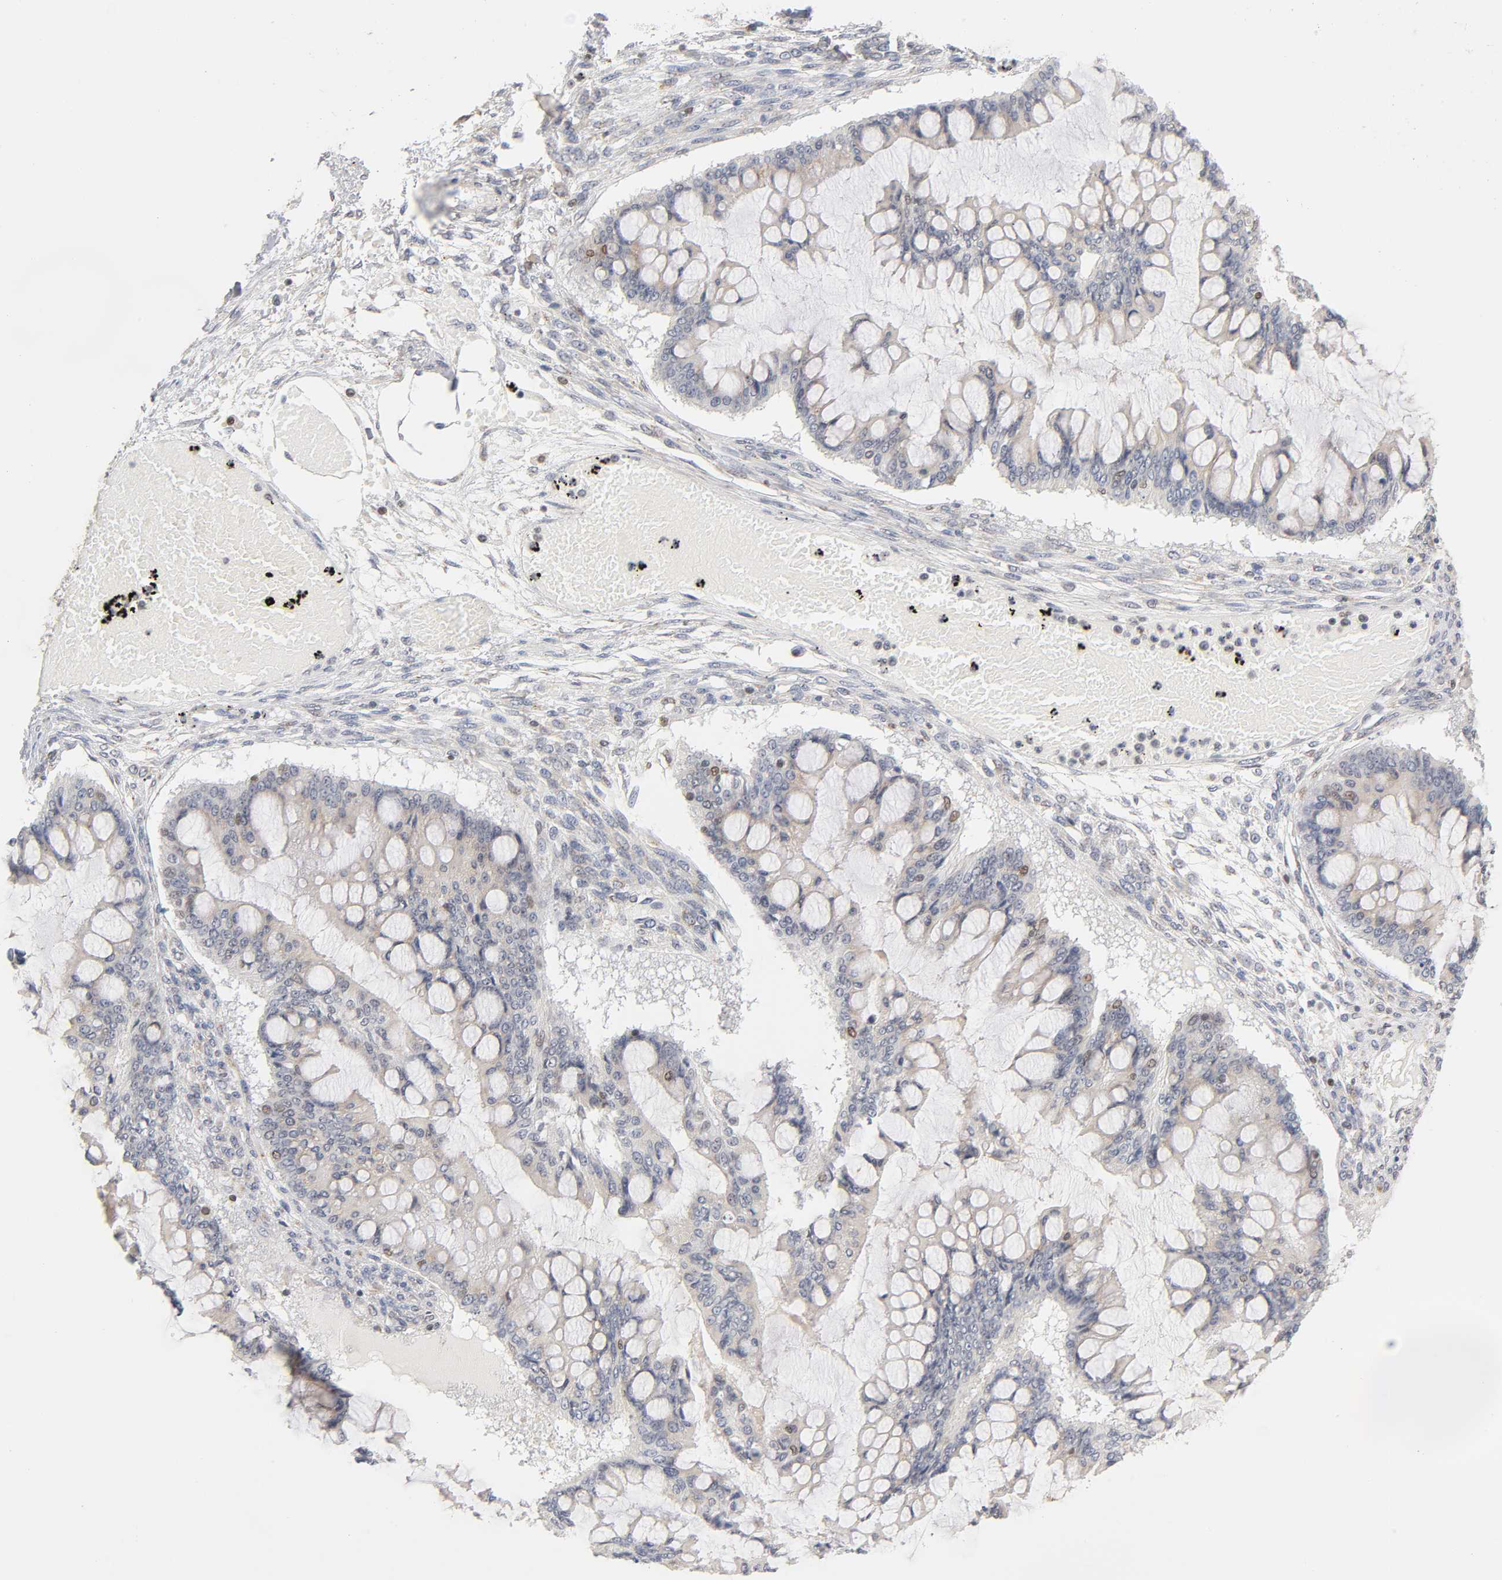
{"staining": {"intensity": "negative", "quantity": "none", "location": "none"}, "tissue": "ovarian cancer", "cell_type": "Tumor cells", "image_type": "cancer", "snomed": [{"axis": "morphology", "description": "Cystadenocarcinoma, mucinous, NOS"}, {"axis": "topography", "description": "Ovary"}], "caption": "Ovarian cancer was stained to show a protein in brown. There is no significant positivity in tumor cells. The staining is performed using DAB brown chromogen with nuclei counter-stained in using hematoxylin.", "gene": "RUNX1", "patient": {"sex": "female", "age": 73}}